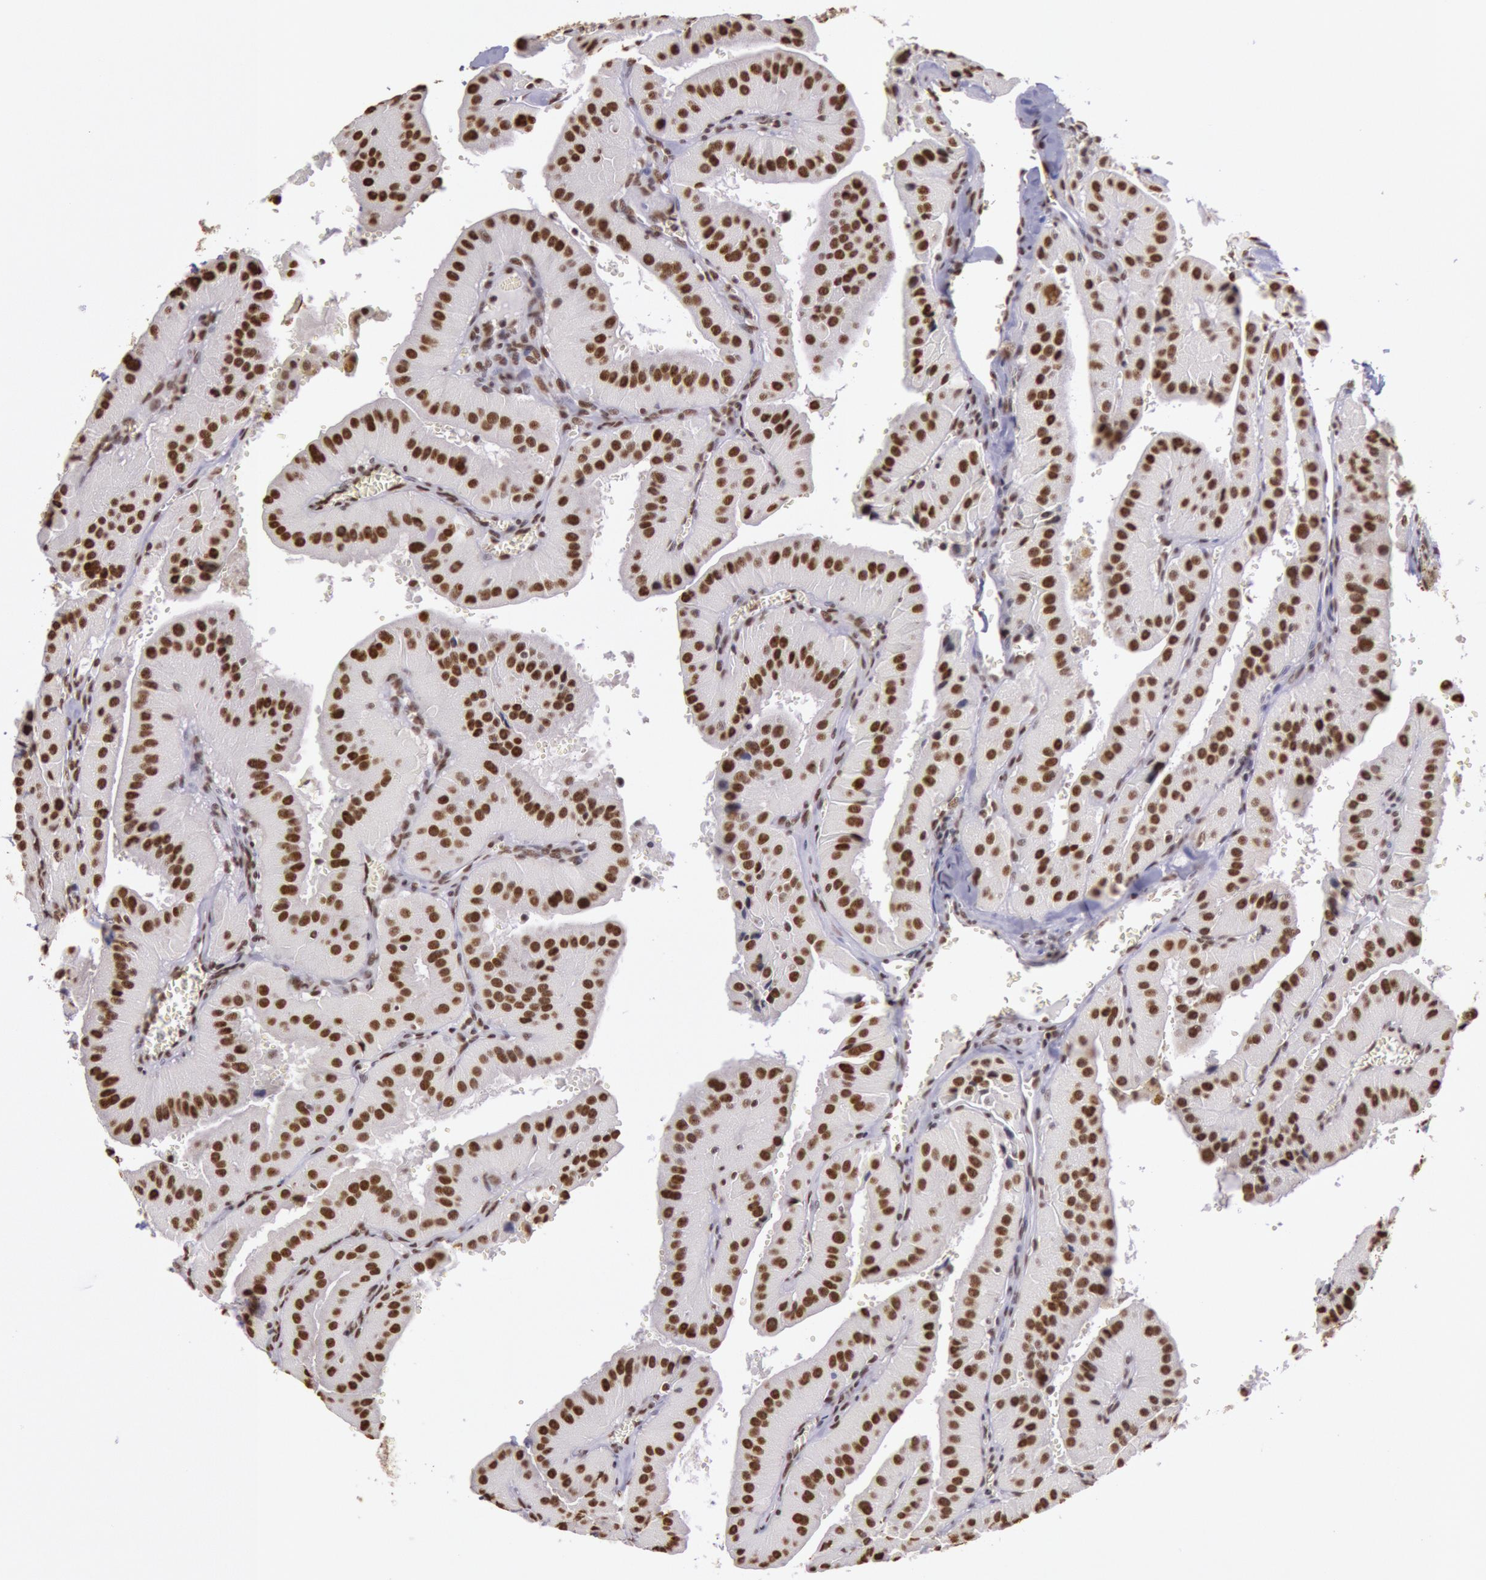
{"staining": {"intensity": "strong", "quantity": ">75%", "location": "nuclear"}, "tissue": "thyroid cancer", "cell_type": "Tumor cells", "image_type": "cancer", "snomed": [{"axis": "morphology", "description": "Carcinoma, NOS"}, {"axis": "topography", "description": "Thyroid gland"}], "caption": "The immunohistochemical stain shows strong nuclear expression in tumor cells of carcinoma (thyroid) tissue.", "gene": "HNRNPH2", "patient": {"sex": "male", "age": 76}}